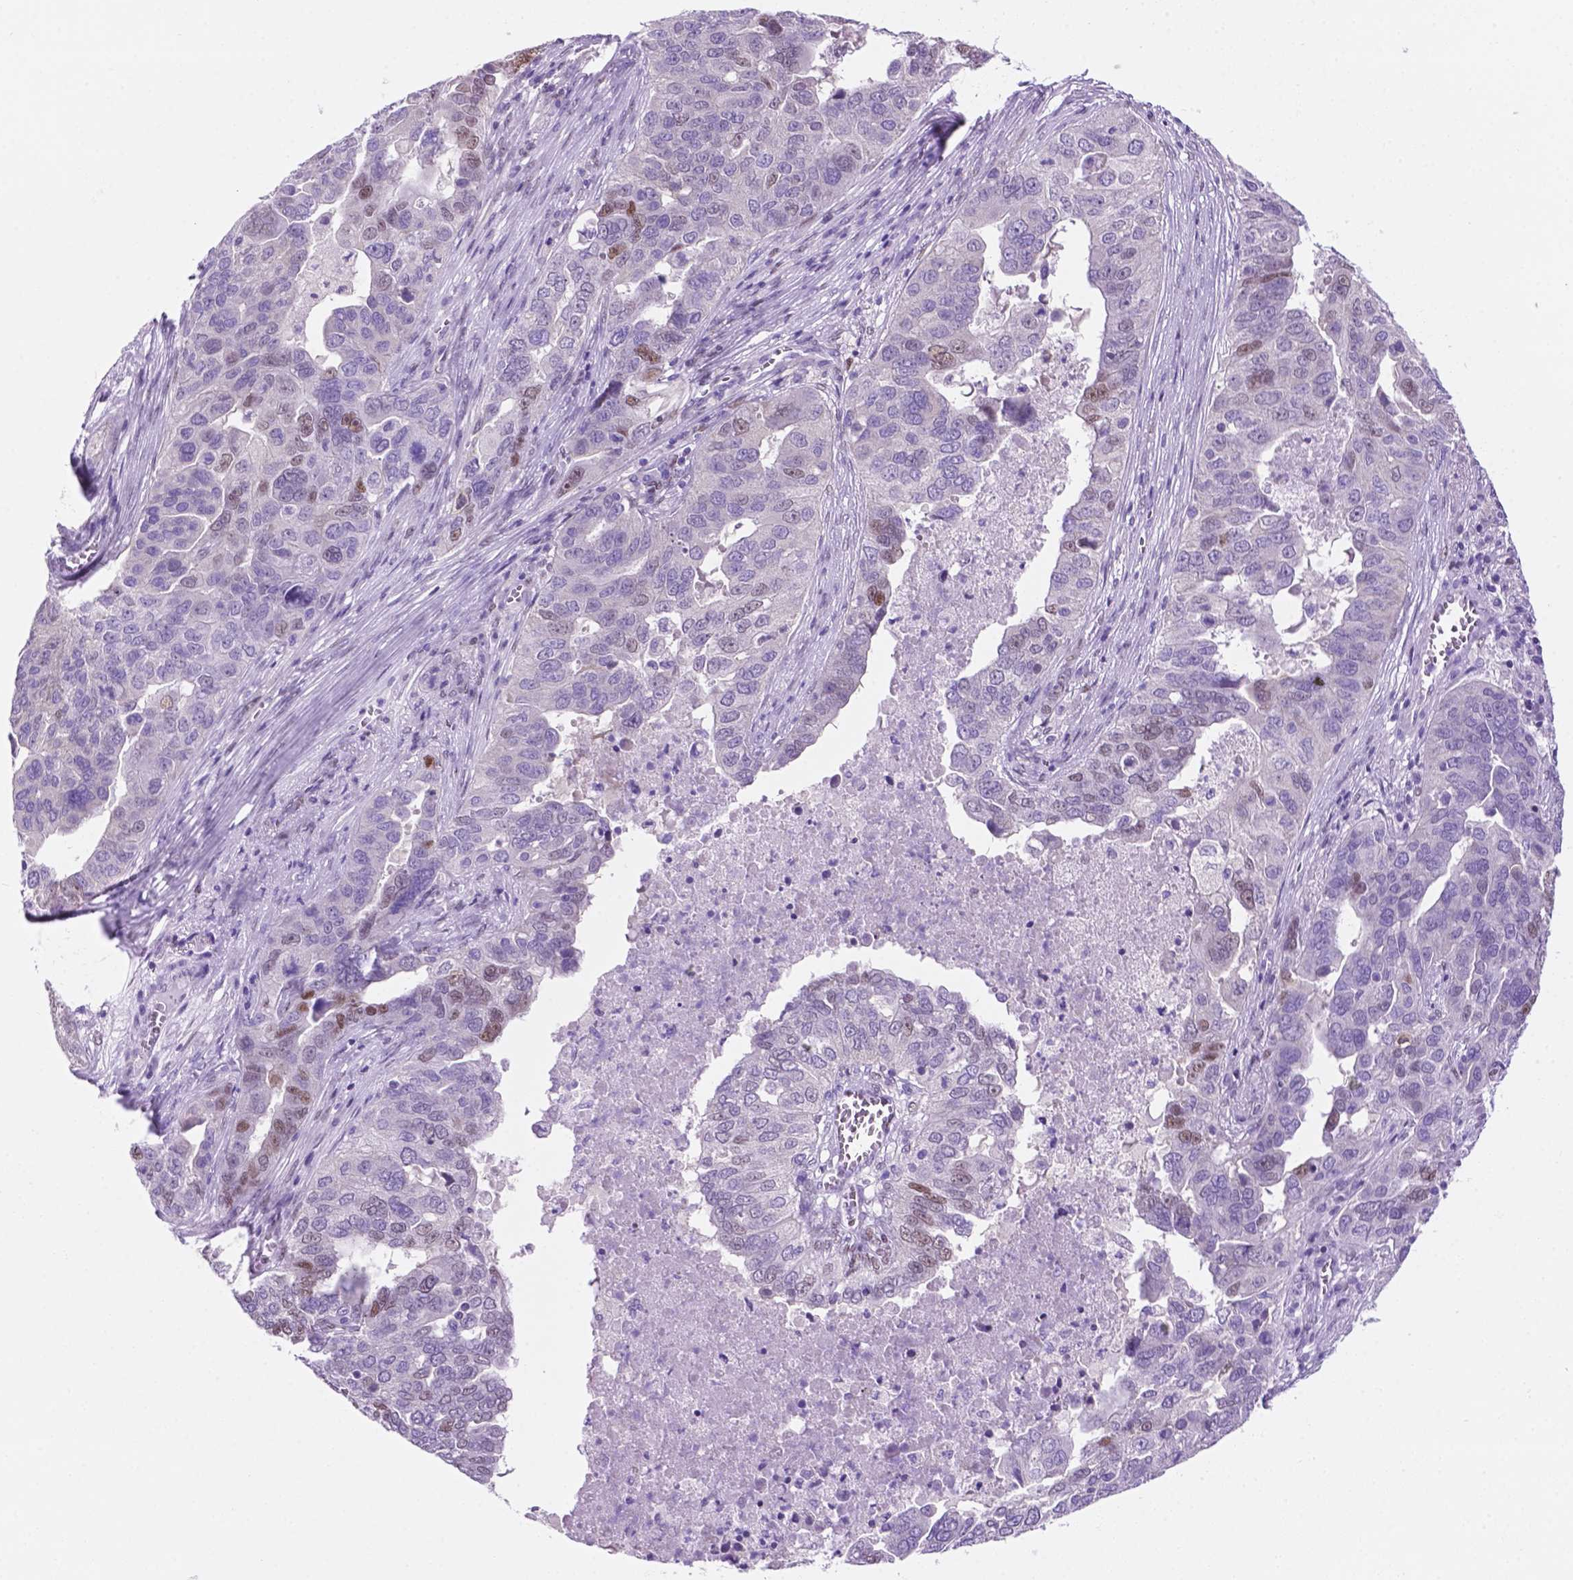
{"staining": {"intensity": "weak", "quantity": "<25%", "location": "nuclear"}, "tissue": "ovarian cancer", "cell_type": "Tumor cells", "image_type": "cancer", "snomed": [{"axis": "morphology", "description": "Carcinoma, endometroid"}, {"axis": "topography", "description": "Soft tissue"}, {"axis": "topography", "description": "Ovary"}], "caption": "Histopathology image shows no significant protein positivity in tumor cells of ovarian cancer (endometroid carcinoma).", "gene": "TMEM210", "patient": {"sex": "female", "age": 52}}